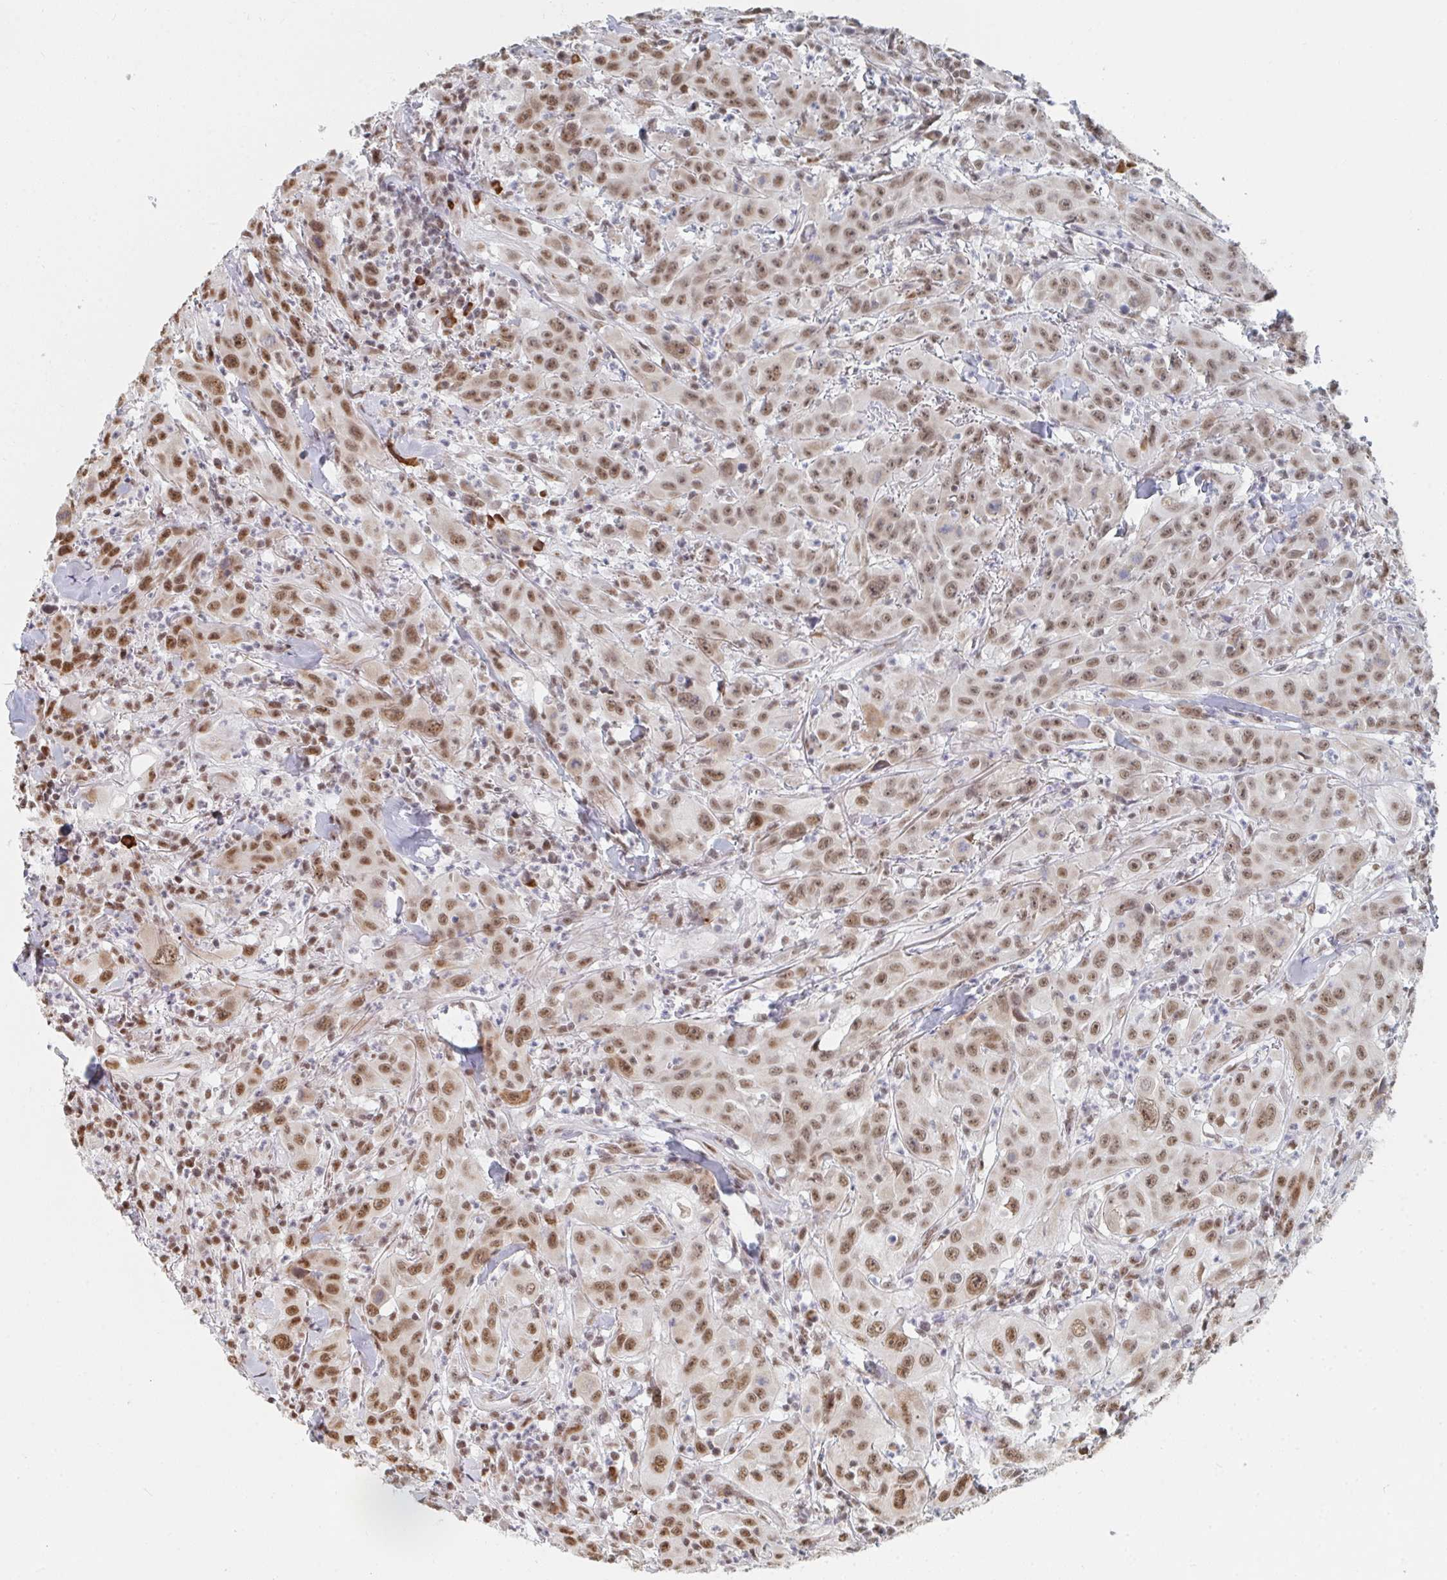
{"staining": {"intensity": "moderate", "quantity": ">75%", "location": "nuclear"}, "tissue": "head and neck cancer", "cell_type": "Tumor cells", "image_type": "cancer", "snomed": [{"axis": "morphology", "description": "Squamous cell carcinoma, NOS"}, {"axis": "topography", "description": "Skin"}, {"axis": "topography", "description": "Head-Neck"}], "caption": "Squamous cell carcinoma (head and neck) stained for a protein exhibits moderate nuclear positivity in tumor cells.", "gene": "MBNL1", "patient": {"sex": "male", "age": 80}}